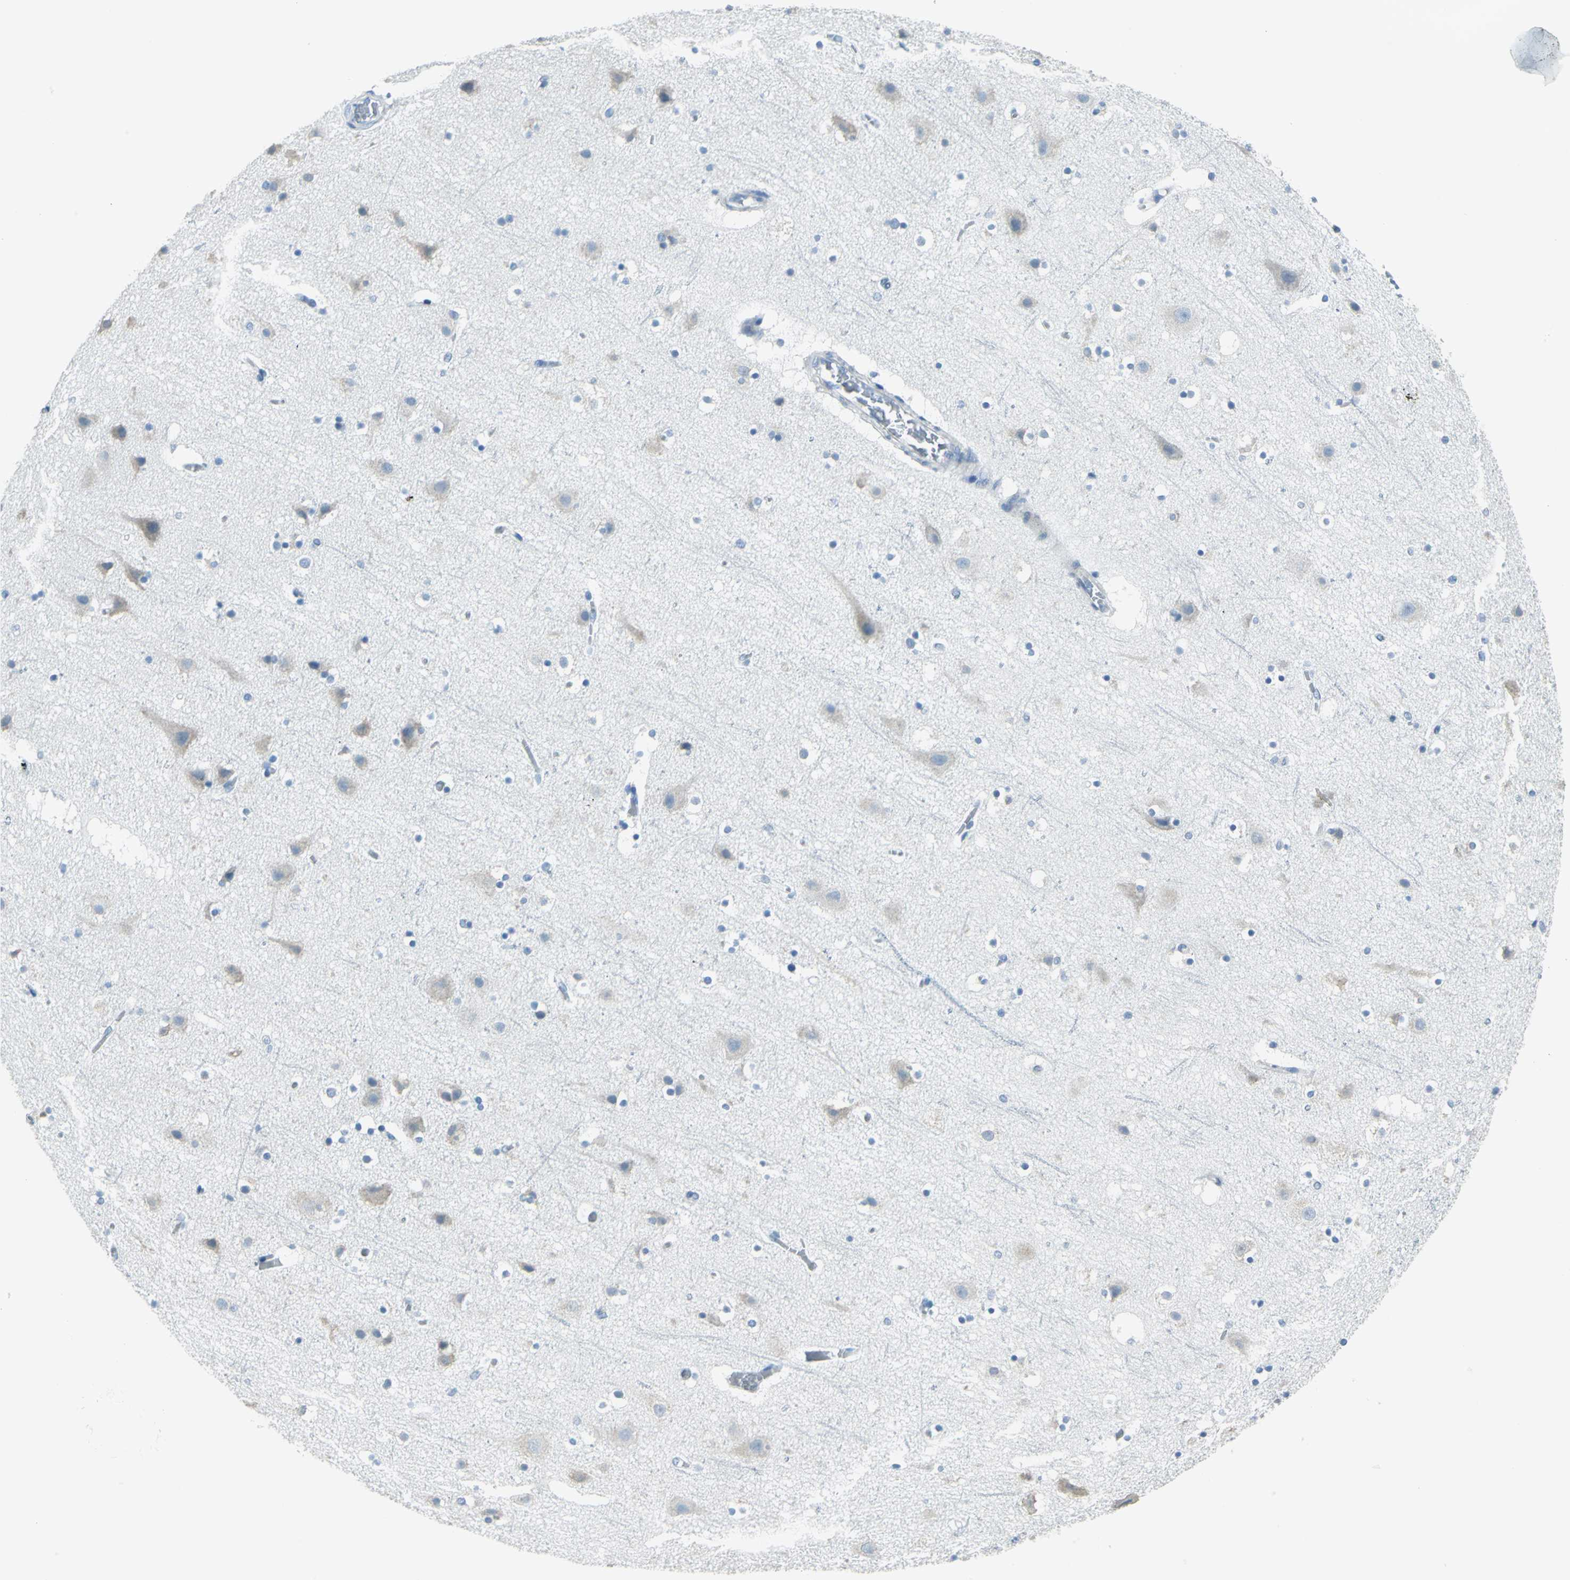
{"staining": {"intensity": "negative", "quantity": "none", "location": "none"}, "tissue": "cerebral cortex", "cell_type": "Endothelial cells", "image_type": "normal", "snomed": [{"axis": "morphology", "description": "Normal tissue, NOS"}, {"axis": "topography", "description": "Cerebral cortex"}], "caption": "IHC micrograph of benign cerebral cortex: cerebral cortex stained with DAB (3,3'-diaminobenzidine) demonstrates no significant protein positivity in endothelial cells. The staining is performed using DAB (3,3'-diaminobenzidine) brown chromogen with nuclei counter-stained in using hematoxylin.", "gene": "DNAI2", "patient": {"sex": "male", "age": 45}}